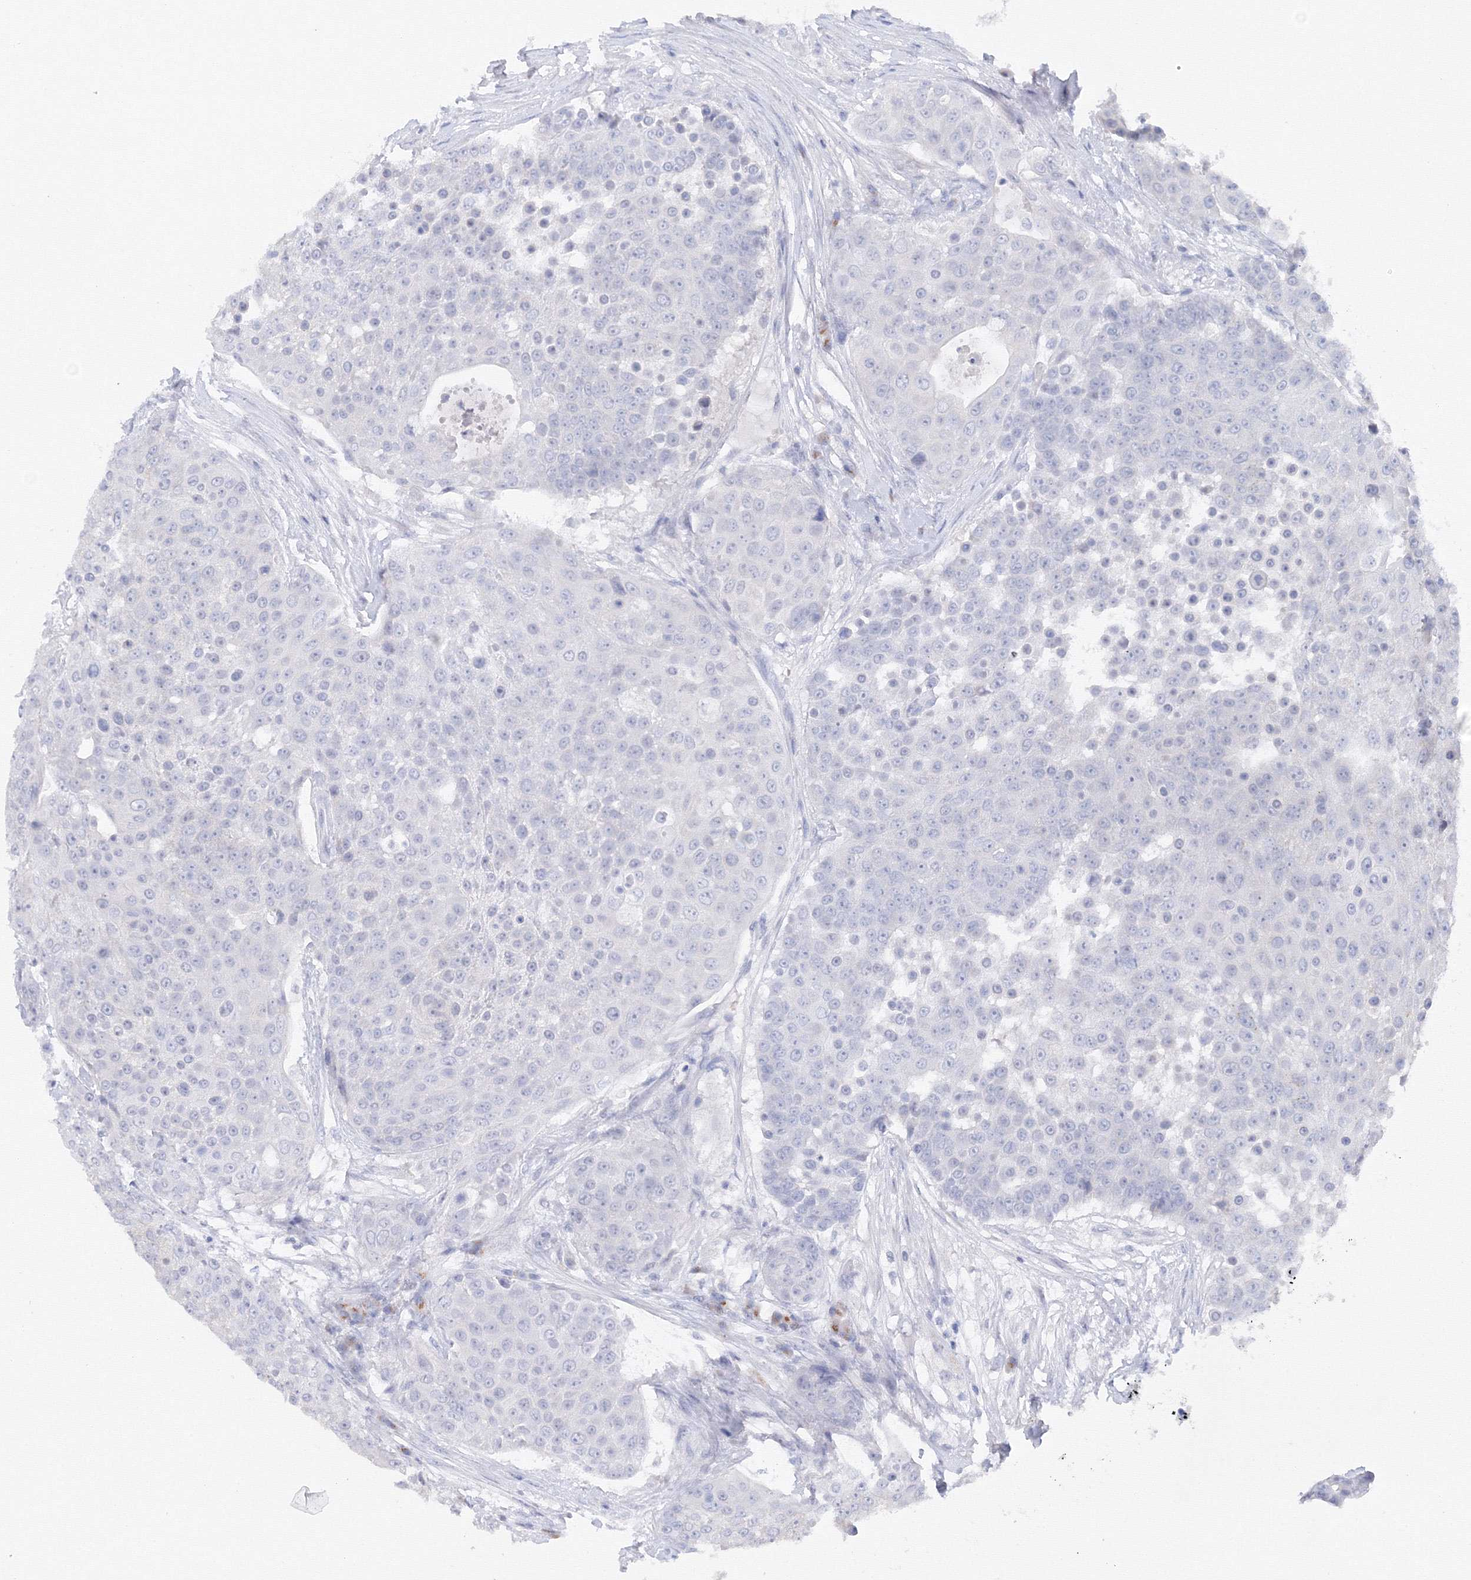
{"staining": {"intensity": "negative", "quantity": "none", "location": "none"}, "tissue": "urothelial cancer", "cell_type": "Tumor cells", "image_type": "cancer", "snomed": [{"axis": "morphology", "description": "Urothelial carcinoma, High grade"}, {"axis": "topography", "description": "Urinary bladder"}], "caption": "Urothelial cancer was stained to show a protein in brown. There is no significant staining in tumor cells. Brightfield microscopy of immunohistochemistry stained with DAB (brown) and hematoxylin (blue), captured at high magnification.", "gene": "TAMM41", "patient": {"sex": "female", "age": 63}}